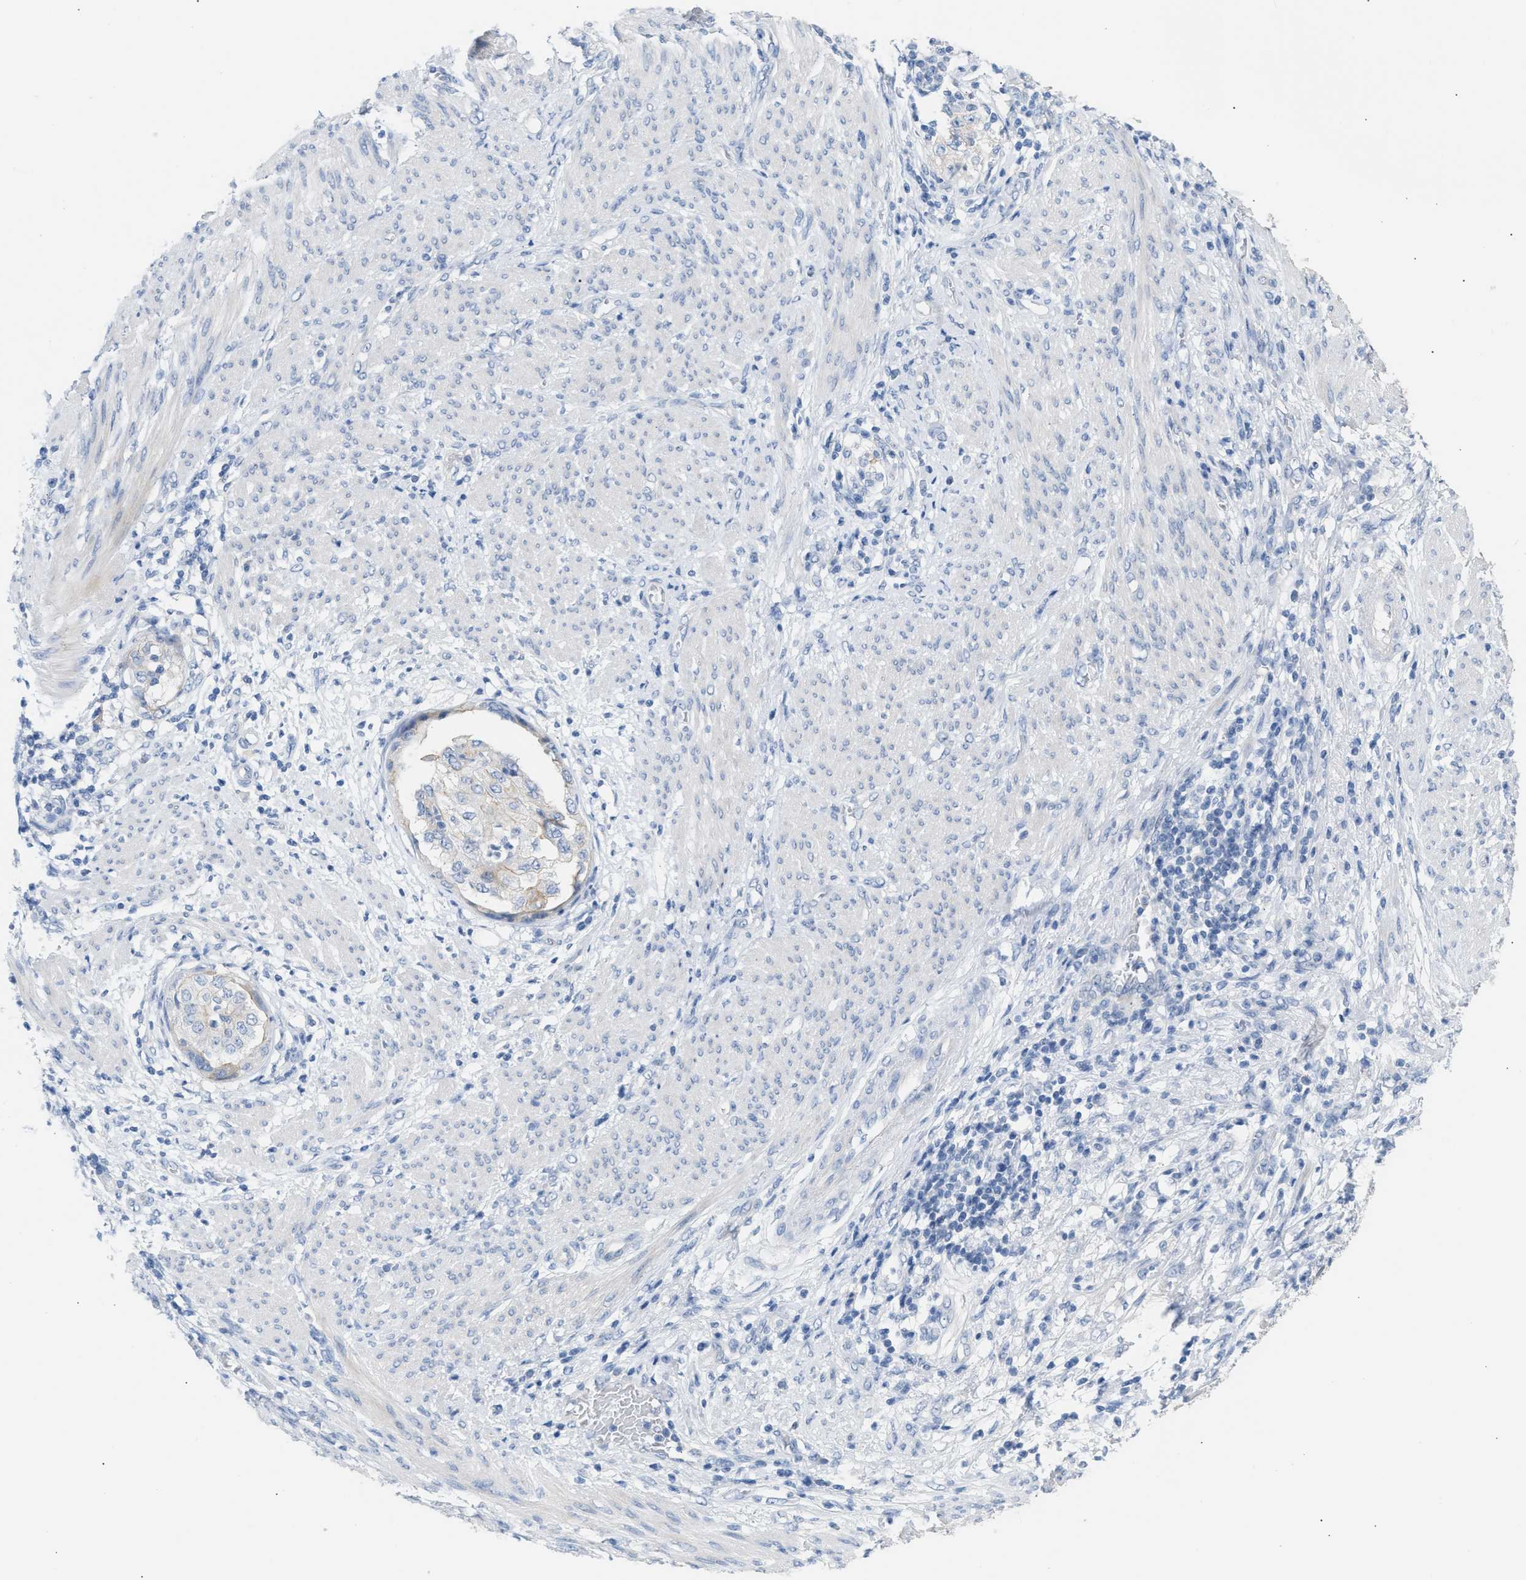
{"staining": {"intensity": "negative", "quantity": "none", "location": "none"}, "tissue": "endometrial cancer", "cell_type": "Tumor cells", "image_type": "cancer", "snomed": [{"axis": "morphology", "description": "Adenocarcinoma, NOS"}, {"axis": "topography", "description": "Endometrium"}], "caption": "DAB immunohistochemical staining of human endometrial cancer exhibits no significant positivity in tumor cells. (DAB (3,3'-diaminobenzidine) IHC, high magnification).", "gene": "ERBB2", "patient": {"sex": "female", "age": 85}}